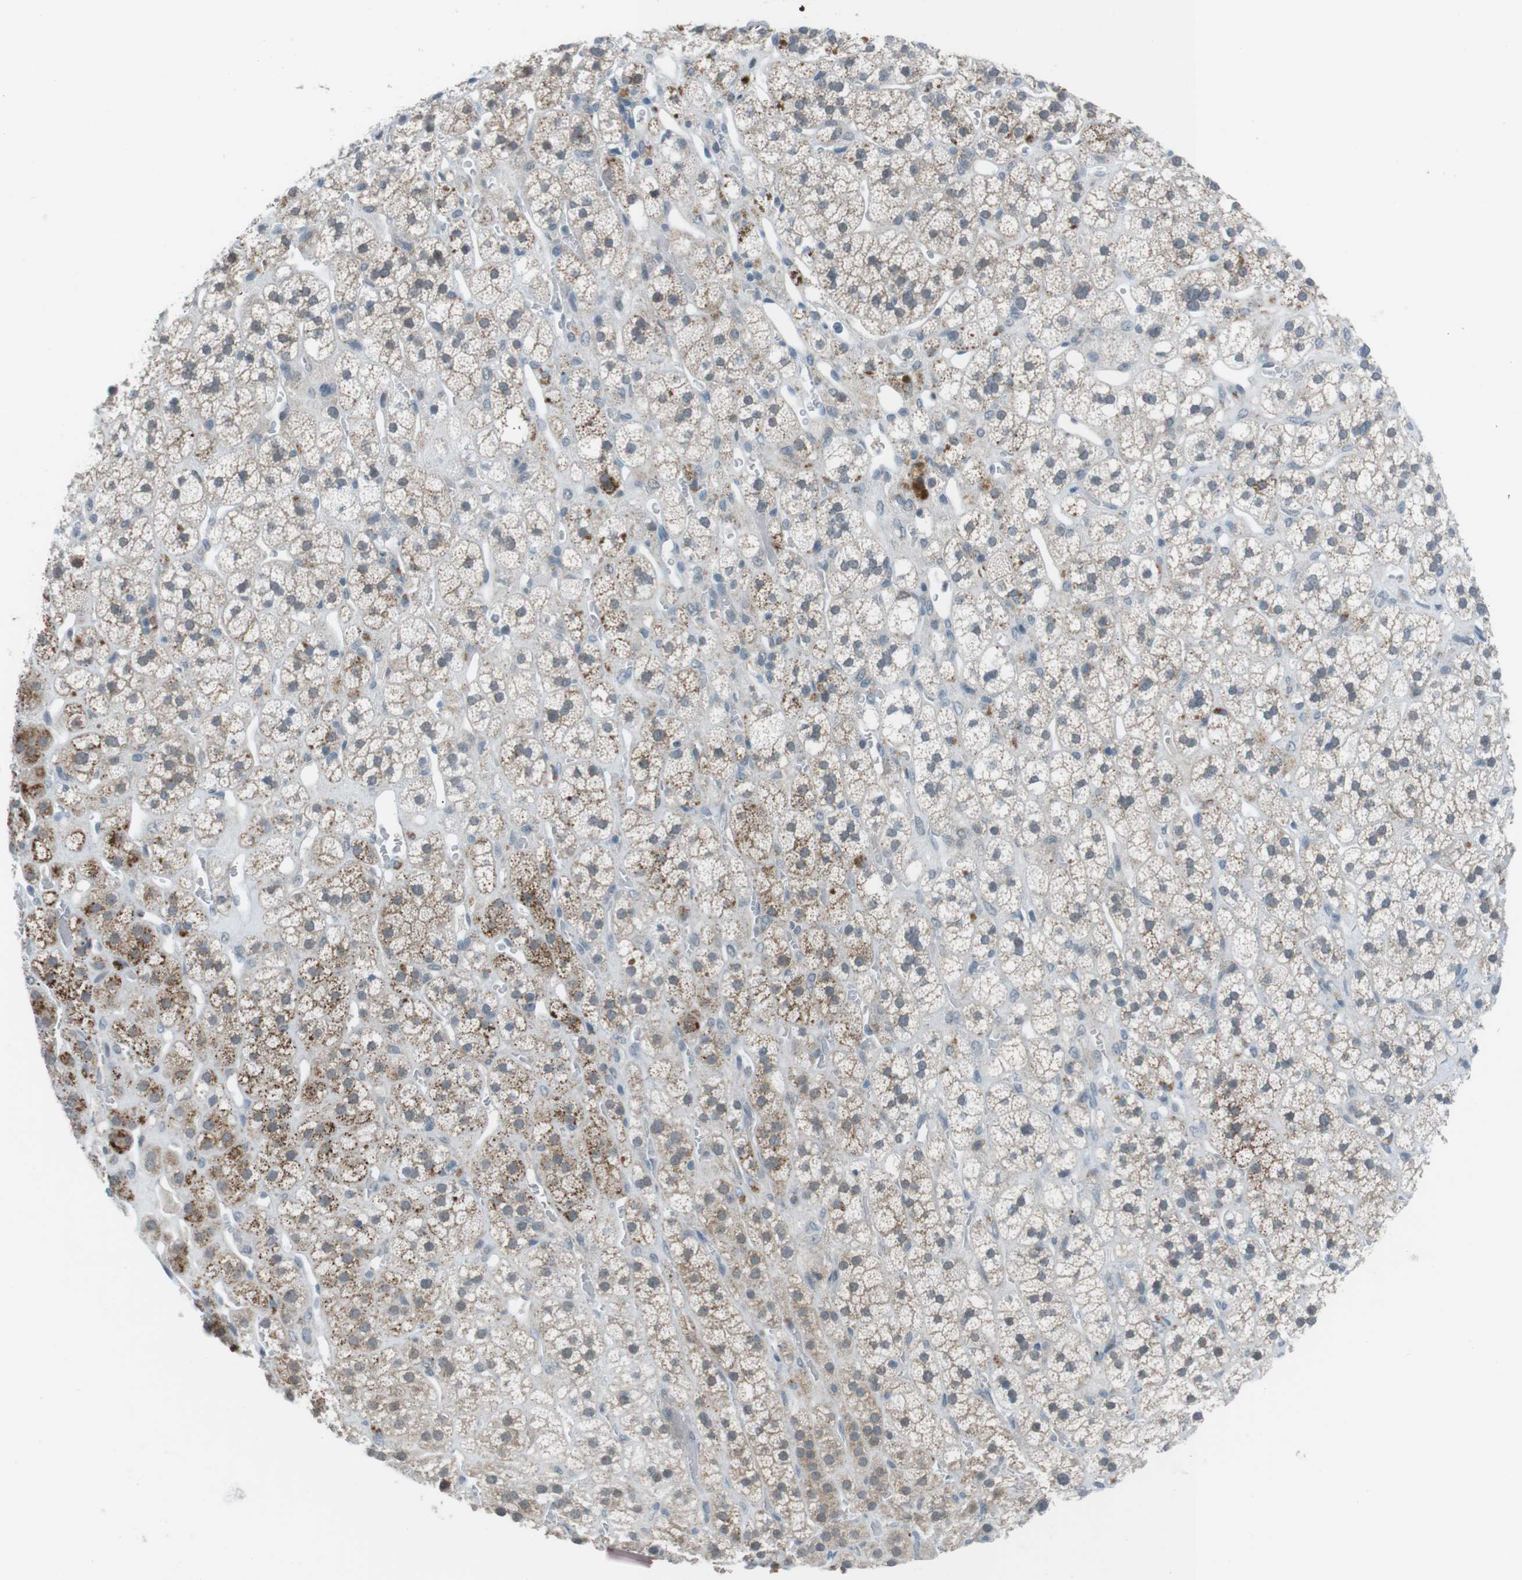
{"staining": {"intensity": "moderate", "quantity": ">75%", "location": "cytoplasmic/membranous"}, "tissue": "adrenal gland", "cell_type": "Glandular cells", "image_type": "normal", "snomed": [{"axis": "morphology", "description": "Normal tissue, NOS"}, {"axis": "topography", "description": "Adrenal gland"}], "caption": "Glandular cells display medium levels of moderate cytoplasmic/membranous positivity in approximately >75% of cells in unremarkable adrenal gland. (Stains: DAB in brown, nuclei in blue, Microscopy: brightfield microscopy at high magnification).", "gene": "FCRLA", "patient": {"sex": "male", "age": 56}}